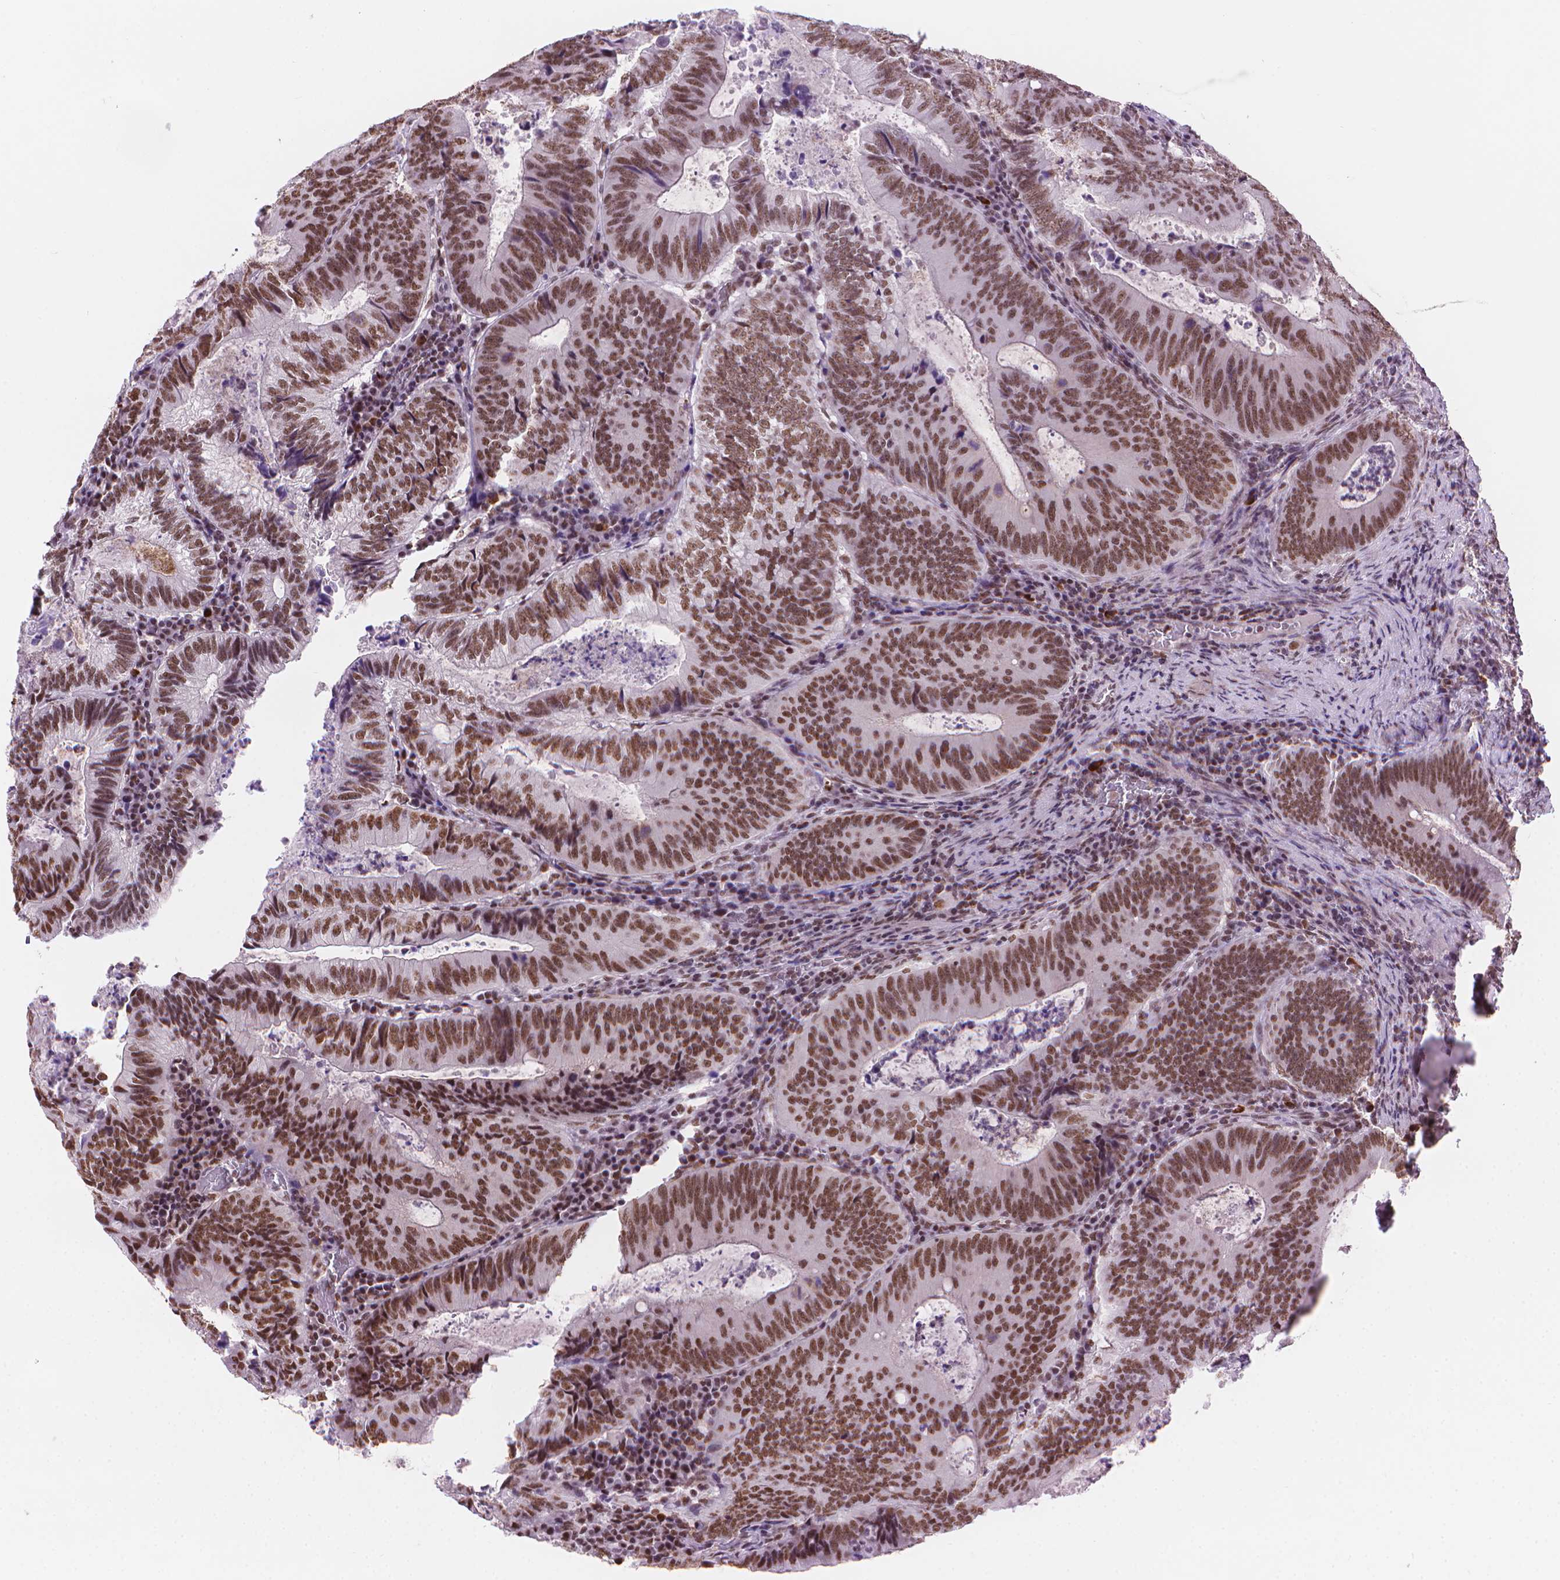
{"staining": {"intensity": "moderate", "quantity": ">75%", "location": "nuclear"}, "tissue": "colorectal cancer", "cell_type": "Tumor cells", "image_type": "cancer", "snomed": [{"axis": "morphology", "description": "Adenocarcinoma, NOS"}, {"axis": "topography", "description": "Colon"}], "caption": "There is medium levels of moderate nuclear staining in tumor cells of adenocarcinoma (colorectal), as demonstrated by immunohistochemical staining (brown color).", "gene": "RPA4", "patient": {"sex": "male", "age": 67}}